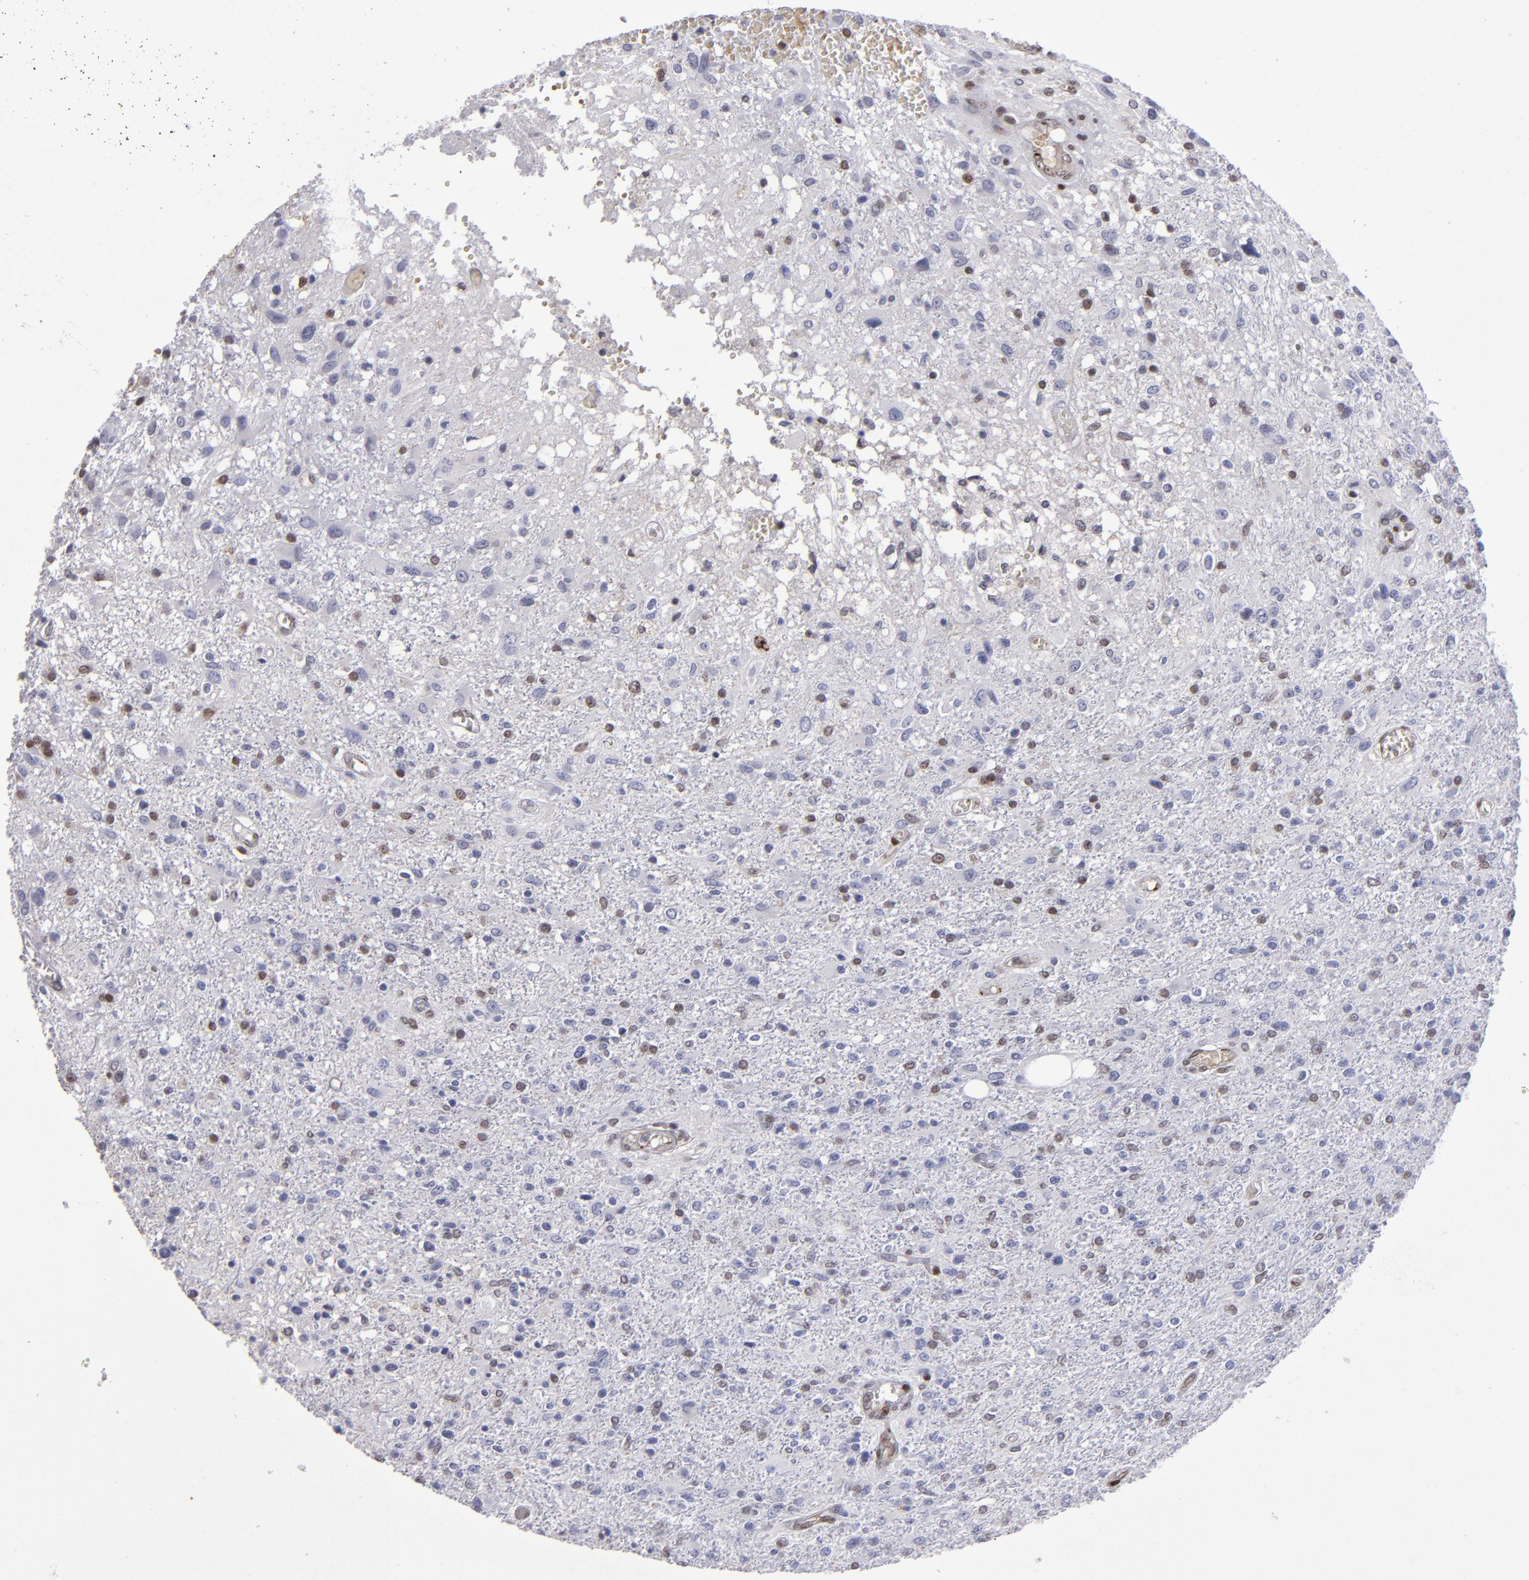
{"staining": {"intensity": "weak", "quantity": "<25%", "location": "nuclear"}, "tissue": "glioma", "cell_type": "Tumor cells", "image_type": "cancer", "snomed": [{"axis": "morphology", "description": "Glioma, malignant, High grade"}, {"axis": "topography", "description": "Cerebral cortex"}], "caption": "This is a photomicrograph of immunohistochemistry (IHC) staining of glioma, which shows no staining in tumor cells.", "gene": "MGMT", "patient": {"sex": "male", "age": 76}}